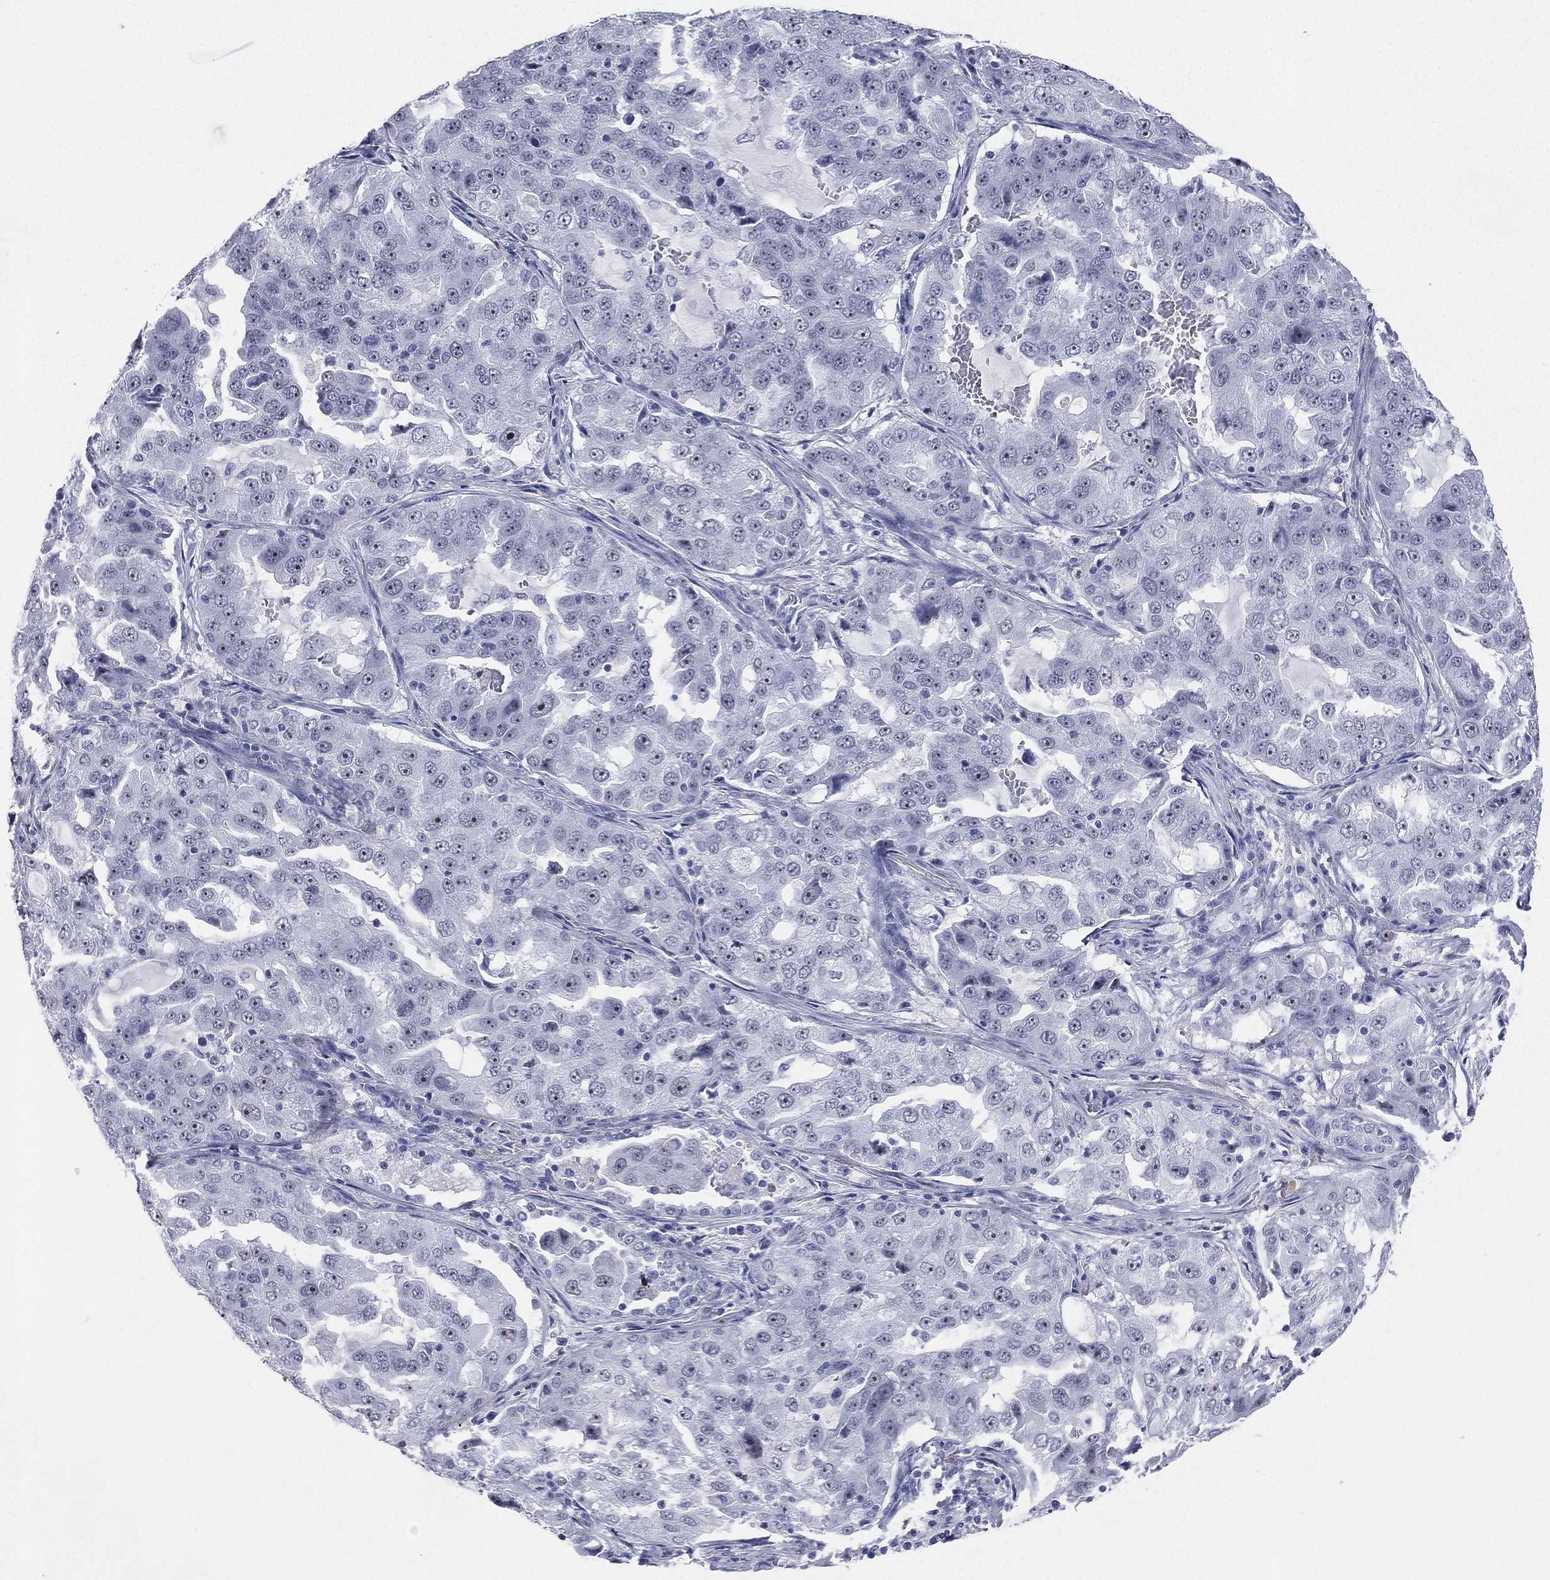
{"staining": {"intensity": "moderate", "quantity": "<25%", "location": "nuclear"}, "tissue": "lung cancer", "cell_type": "Tumor cells", "image_type": "cancer", "snomed": [{"axis": "morphology", "description": "Adenocarcinoma, NOS"}, {"axis": "topography", "description": "Lung"}], "caption": "This is an image of immunohistochemistry staining of lung cancer, which shows moderate staining in the nuclear of tumor cells.", "gene": "CD22", "patient": {"sex": "female", "age": 61}}